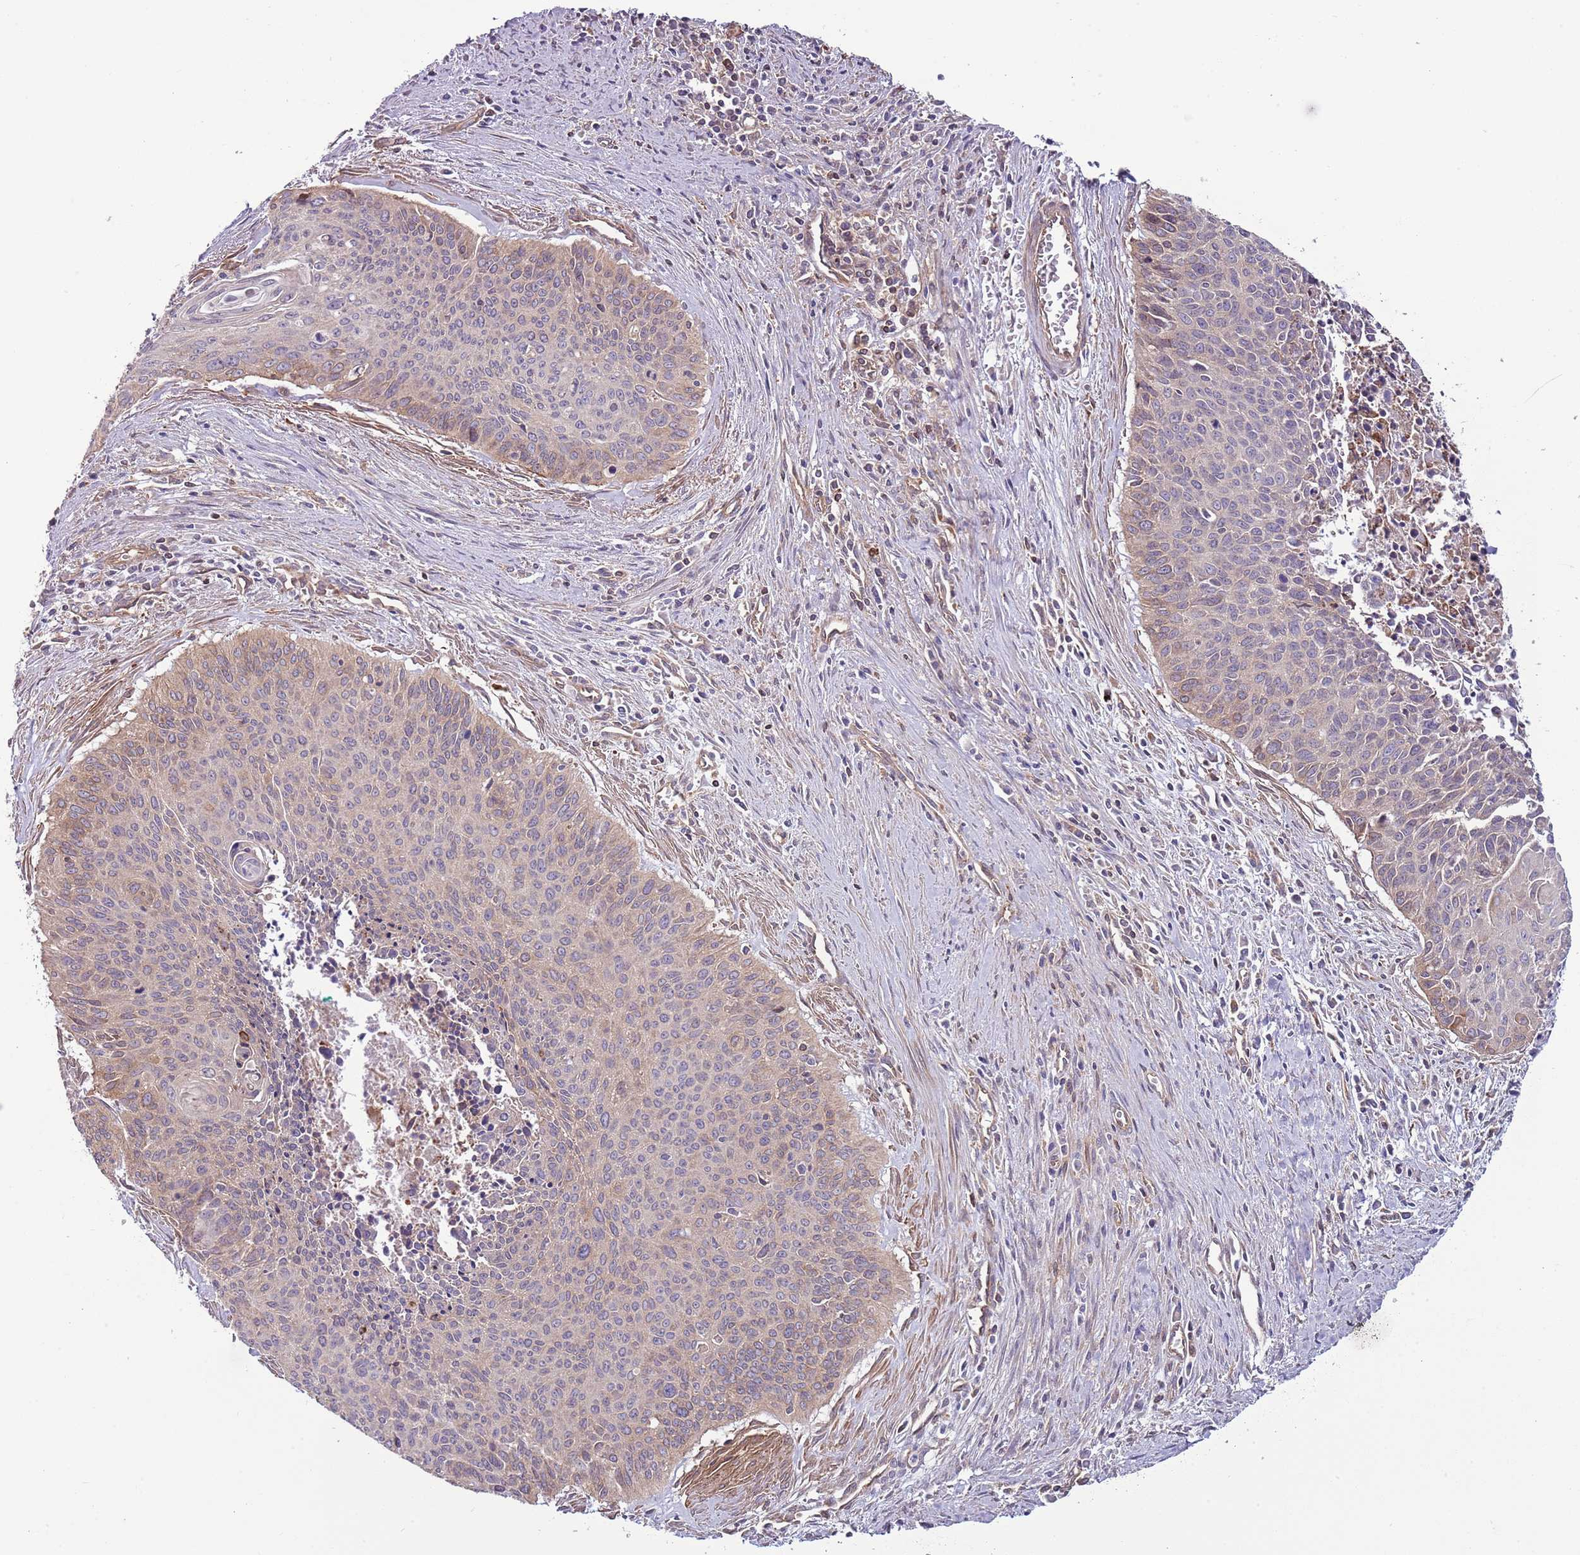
{"staining": {"intensity": "weak", "quantity": "25%-75%", "location": "cytoplasmic/membranous"}, "tissue": "cervical cancer", "cell_type": "Tumor cells", "image_type": "cancer", "snomed": [{"axis": "morphology", "description": "Squamous cell carcinoma, NOS"}, {"axis": "topography", "description": "Cervix"}], "caption": "Weak cytoplasmic/membranous protein expression is present in about 25%-75% of tumor cells in cervical cancer (squamous cell carcinoma).", "gene": "LPIN2", "patient": {"sex": "female", "age": 55}}